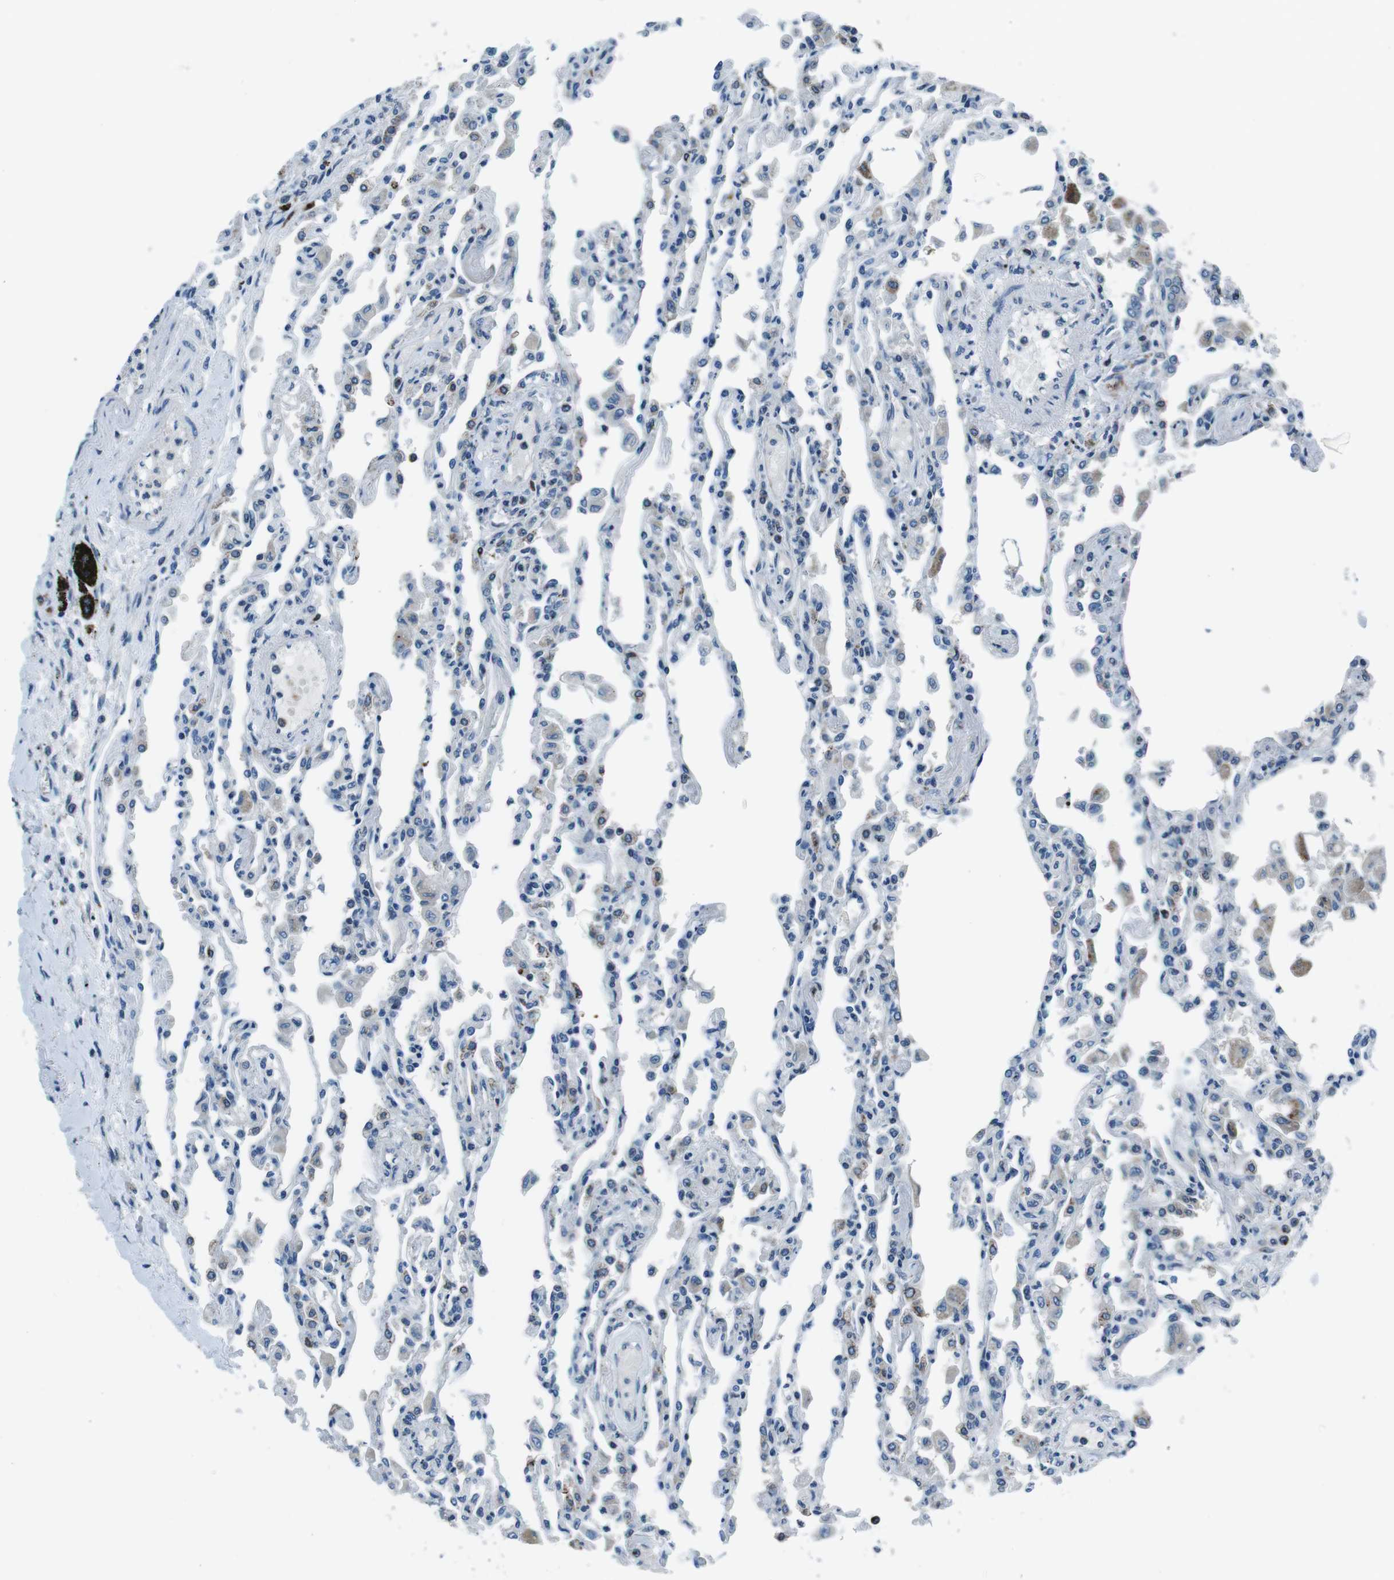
{"staining": {"intensity": "weak", "quantity": "<25%", "location": "cytoplasmic/membranous"}, "tissue": "lung", "cell_type": "Alveolar cells", "image_type": "normal", "snomed": [{"axis": "morphology", "description": "Normal tissue, NOS"}, {"axis": "topography", "description": "Bronchus"}, {"axis": "topography", "description": "Lung"}], "caption": "DAB immunohistochemical staining of unremarkable human lung exhibits no significant staining in alveolar cells. The staining was performed using DAB to visualize the protein expression in brown, while the nuclei were stained in blue with hematoxylin (Magnification: 20x).", "gene": "NUCB2", "patient": {"sex": "female", "age": 49}}